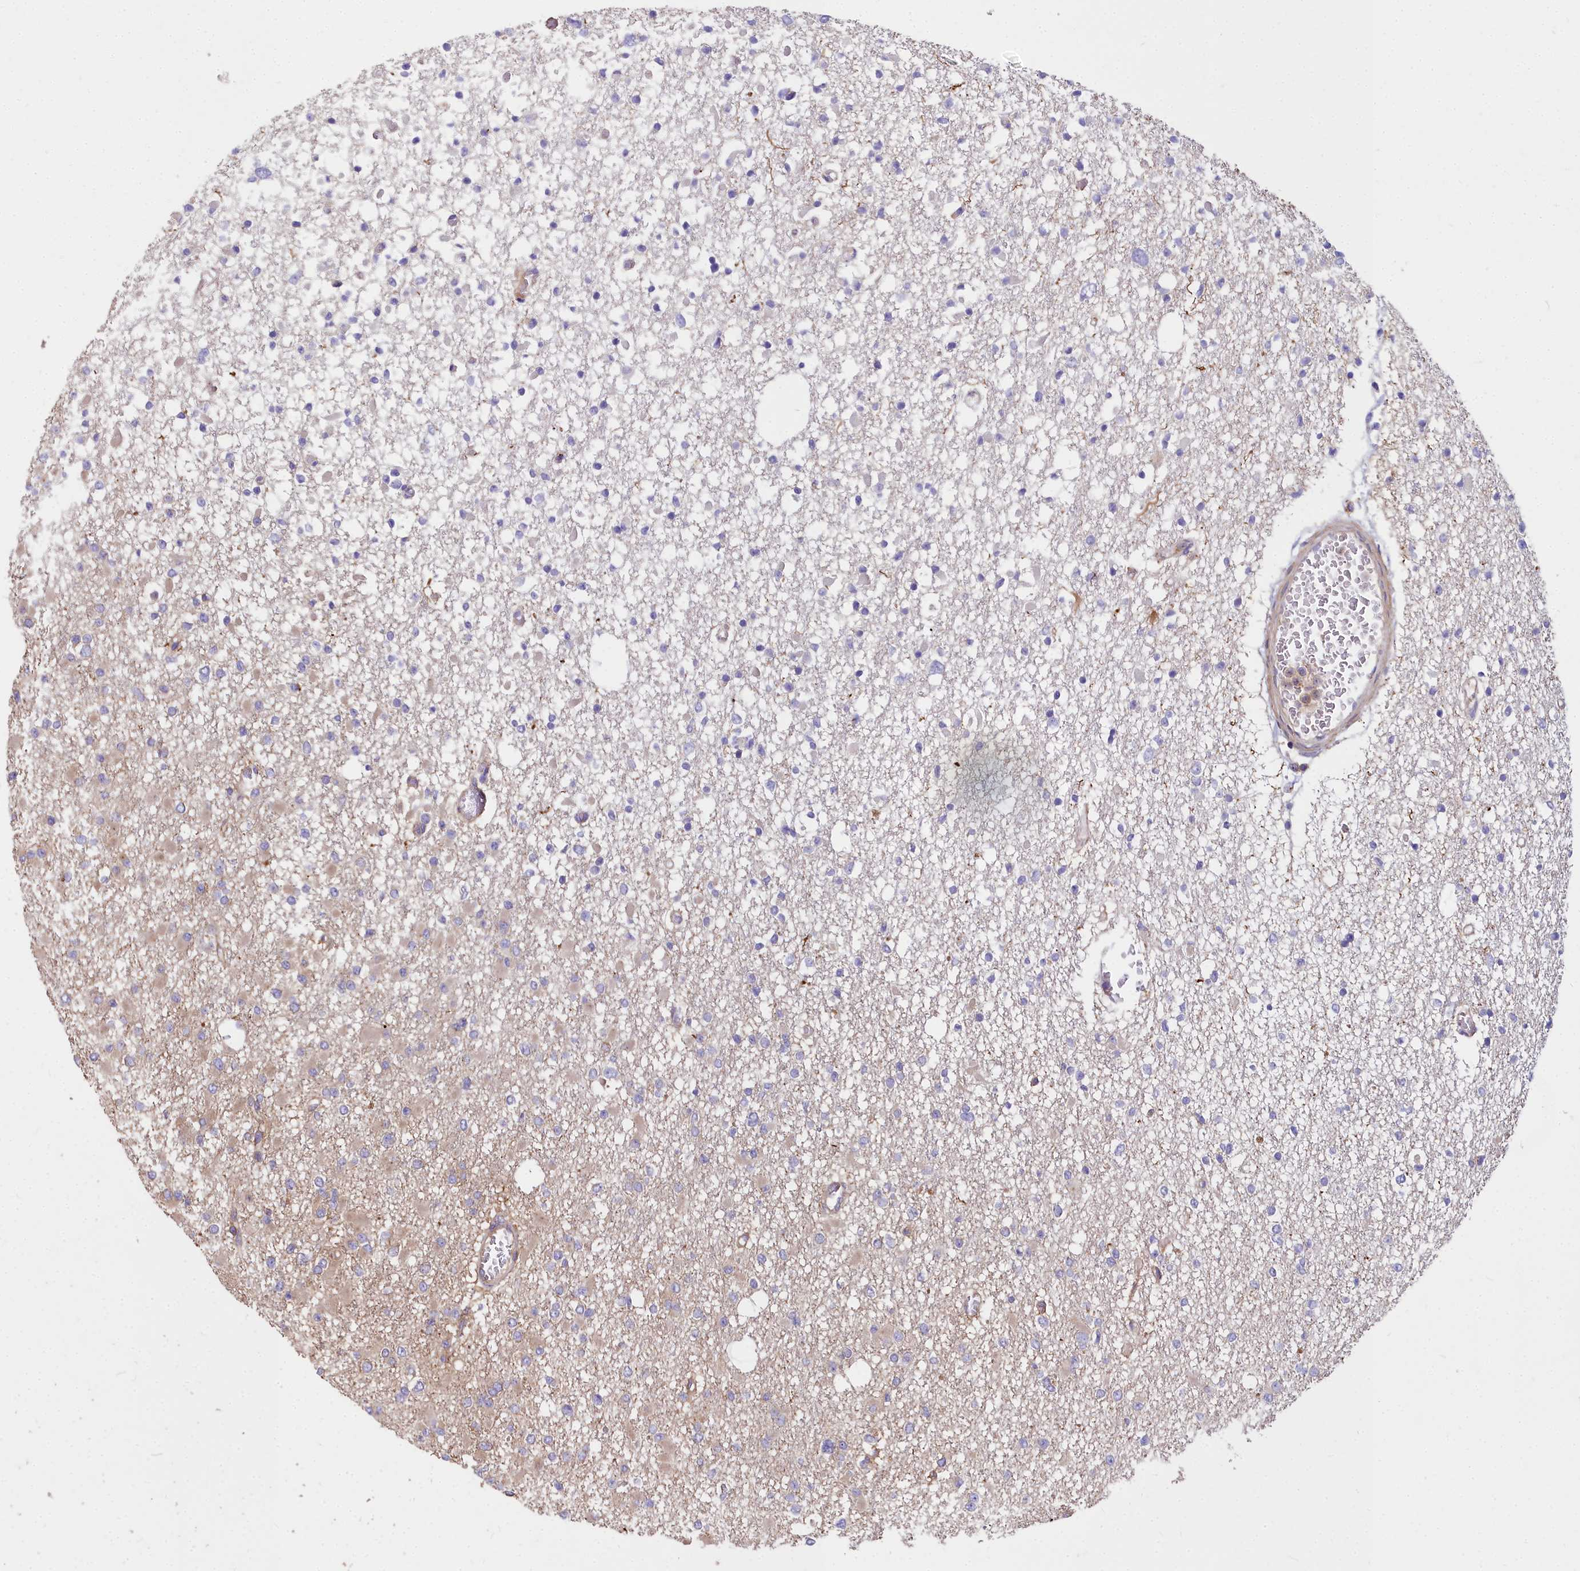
{"staining": {"intensity": "negative", "quantity": "none", "location": "none"}, "tissue": "glioma", "cell_type": "Tumor cells", "image_type": "cancer", "snomed": [{"axis": "morphology", "description": "Glioma, malignant, Low grade"}, {"axis": "topography", "description": "Brain"}], "caption": "High magnification brightfield microscopy of malignant low-grade glioma stained with DAB (3,3'-diaminobenzidine) (brown) and counterstained with hematoxylin (blue): tumor cells show no significant positivity.", "gene": "DCTN3", "patient": {"sex": "female", "age": 22}}